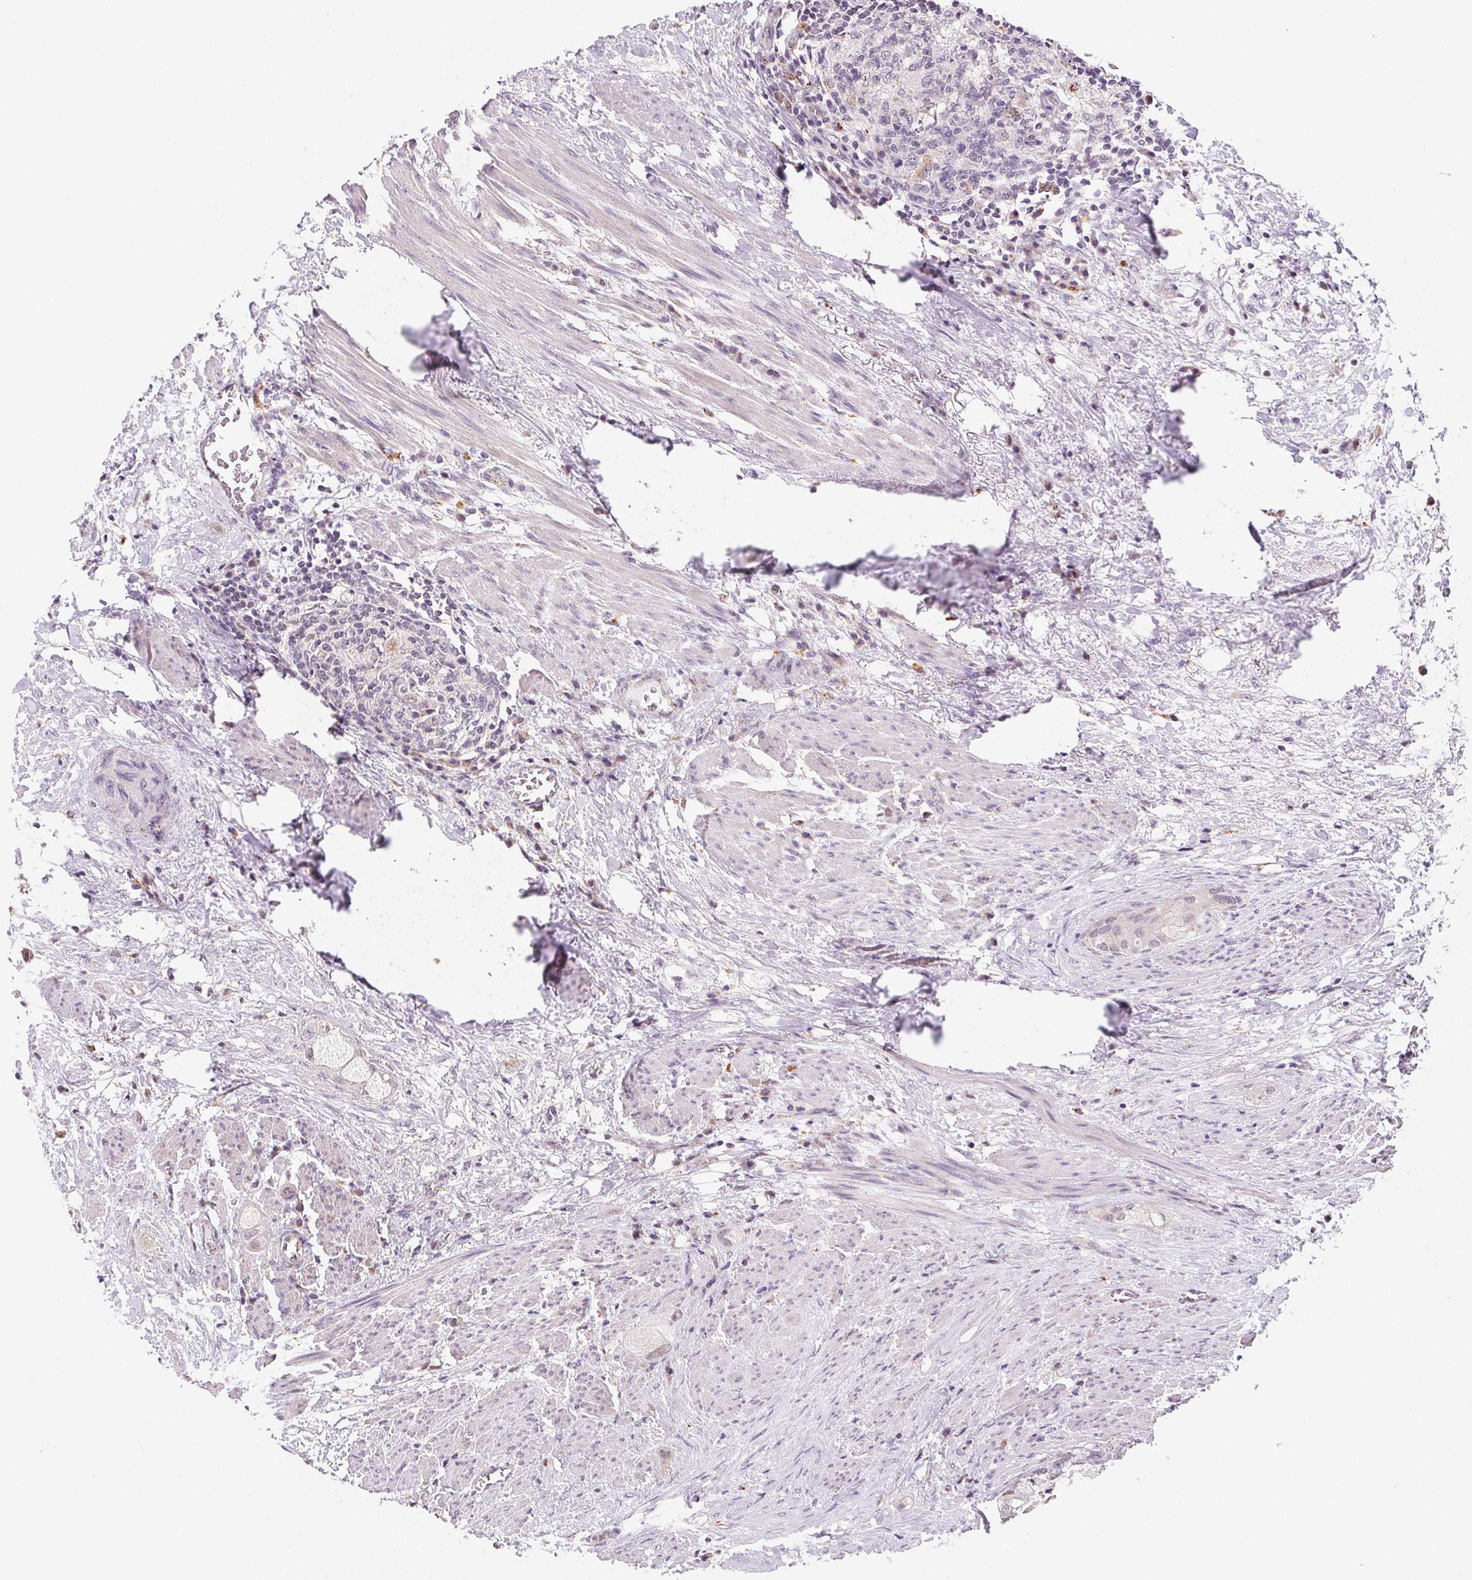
{"staining": {"intensity": "negative", "quantity": "none", "location": "none"}, "tissue": "prostate cancer", "cell_type": "Tumor cells", "image_type": "cancer", "snomed": [{"axis": "morphology", "description": "Adenocarcinoma, High grade"}, {"axis": "topography", "description": "Prostate"}], "caption": "This histopathology image is of prostate cancer (high-grade adenocarcinoma) stained with IHC to label a protein in brown with the nuclei are counter-stained blue. There is no staining in tumor cells. The staining was performed using DAB (3,3'-diaminobenzidine) to visualize the protein expression in brown, while the nuclei were stained in blue with hematoxylin (Magnification: 20x).", "gene": "METTL13", "patient": {"sex": "male", "age": 70}}